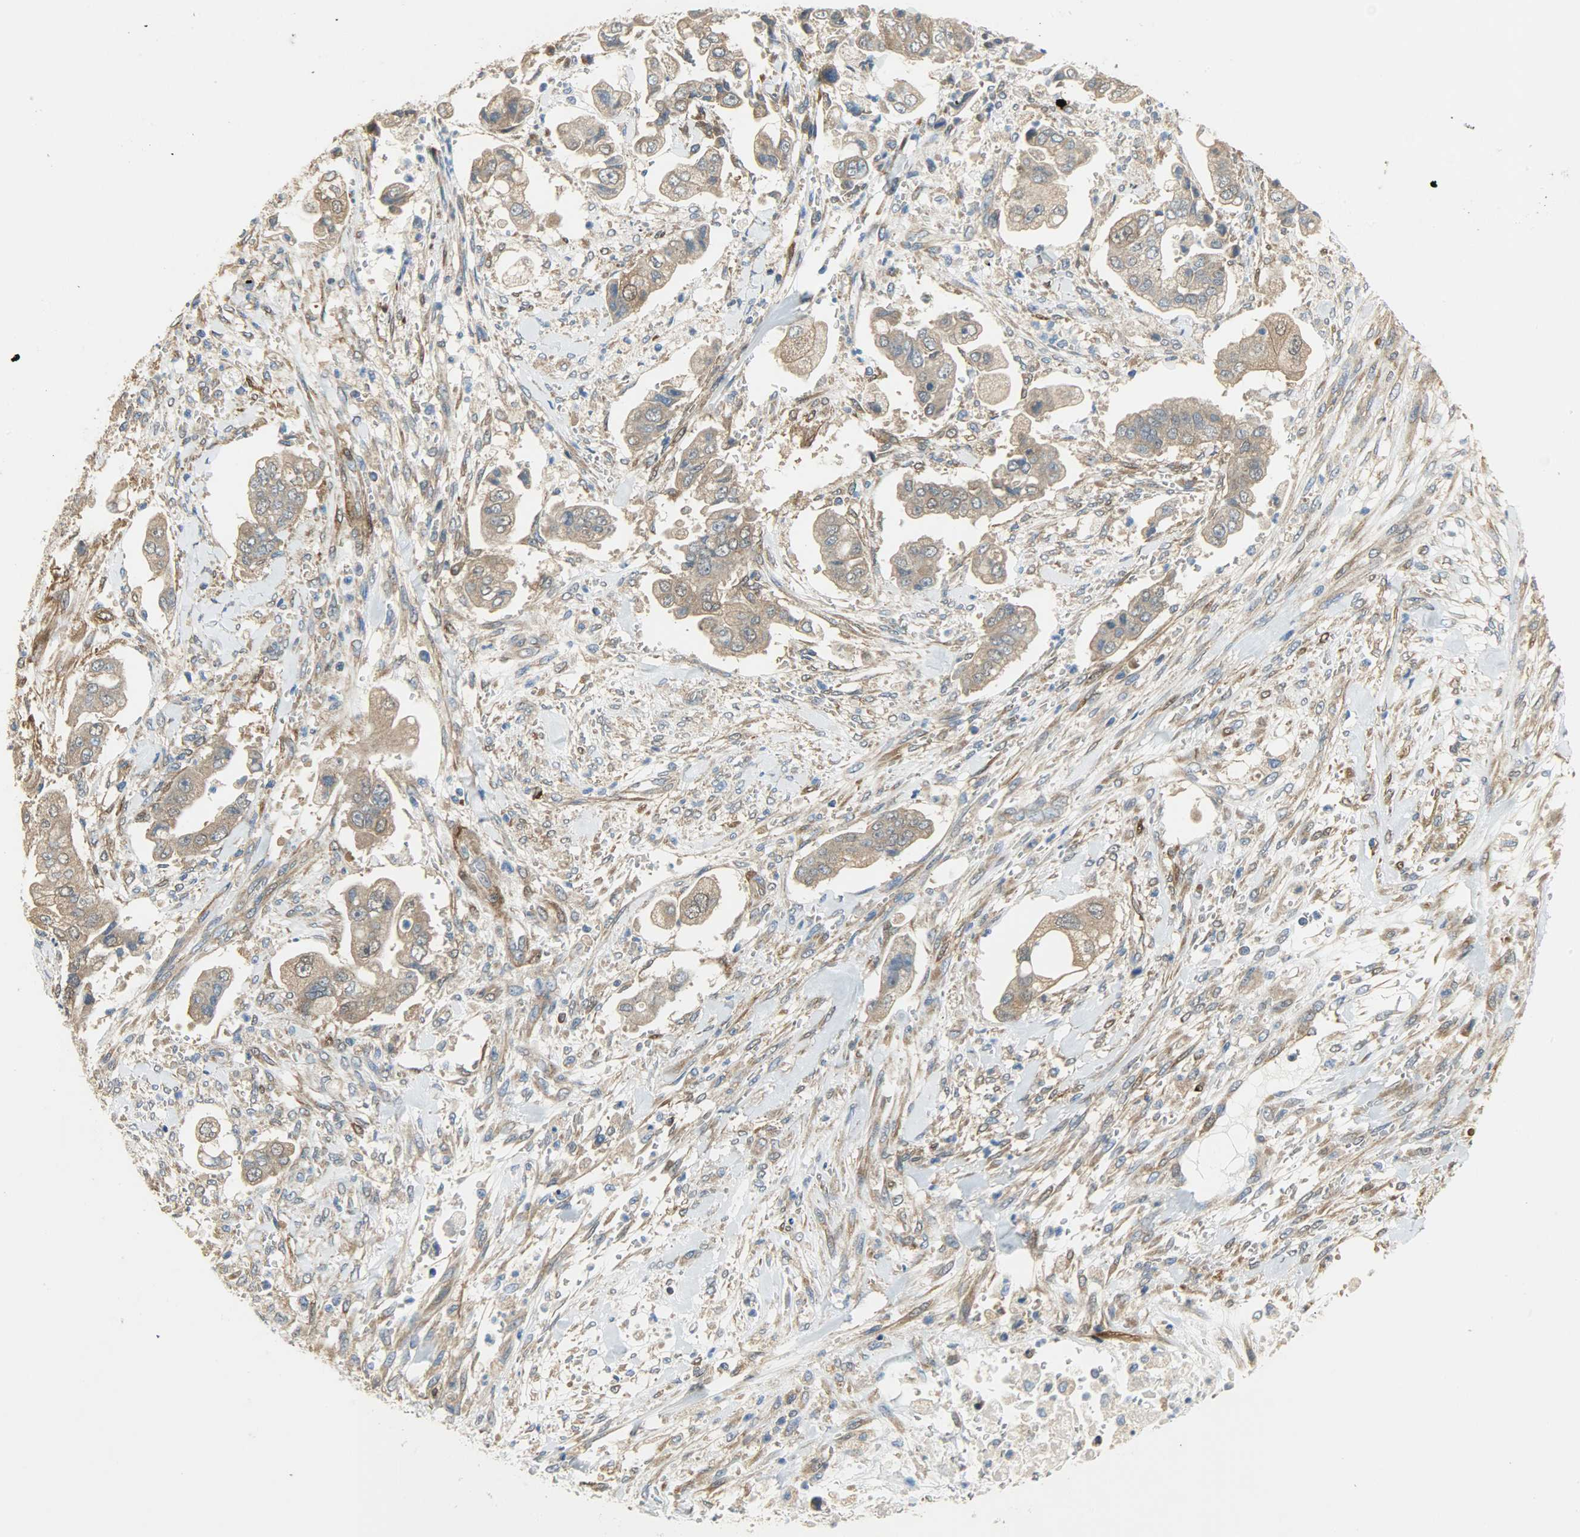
{"staining": {"intensity": "moderate", "quantity": ">75%", "location": "cytoplasmic/membranous"}, "tissue": "stomach cancer", "cell_type": "Tumor cells", "image_type": "cancer", "snomed": [{"axis": "morphology", "description": "Adenocarcinoma, NOS"}, {"axis": "topography", "description": "Stomach"}], "caption": "About >75% of tumor cells in human stomach cancer exhibit moderate cytoplasmic/membranous protein positivity as visualized by brown immunohistochemical staining.", "gene": "C1orf198", "patient": {"sex": "male", "age": 62}}